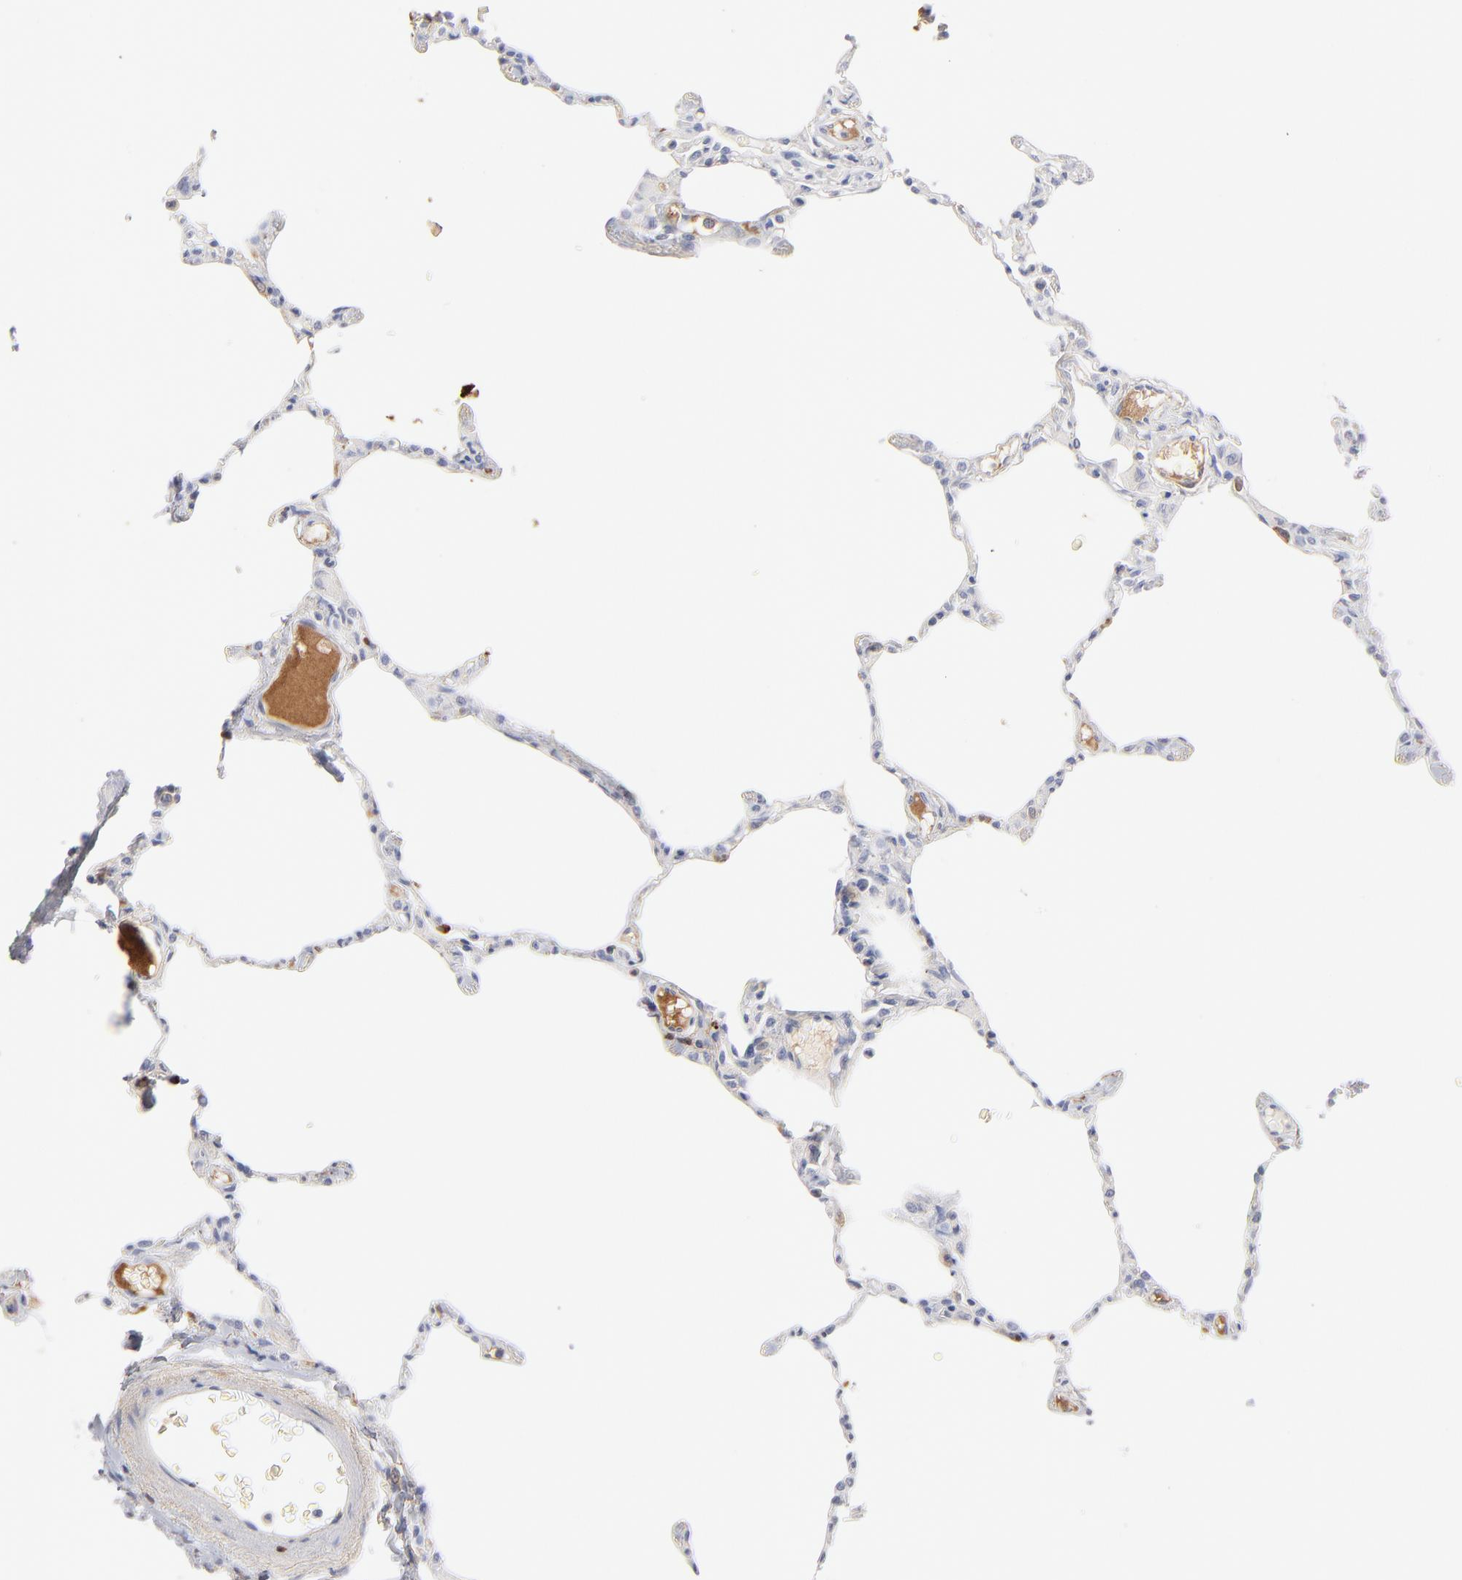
{"staining": {"intensity": "negative", "quantity": "none", "location": "none"}, "tissue": "lung", "cell_type": "Alveolar cells", "image_type": "normal", "snomed": [{"axis": "morphology", "description": "Normal tissue, NOS"}, {"axis": "topography", "description": "Lung"}], "caption": "Immunohistochemical staining of unremarkable human lung reveals no significant expression in alveolar cells.", "gene": "APOH", "patient": {"sex": "female", "age": 49}}